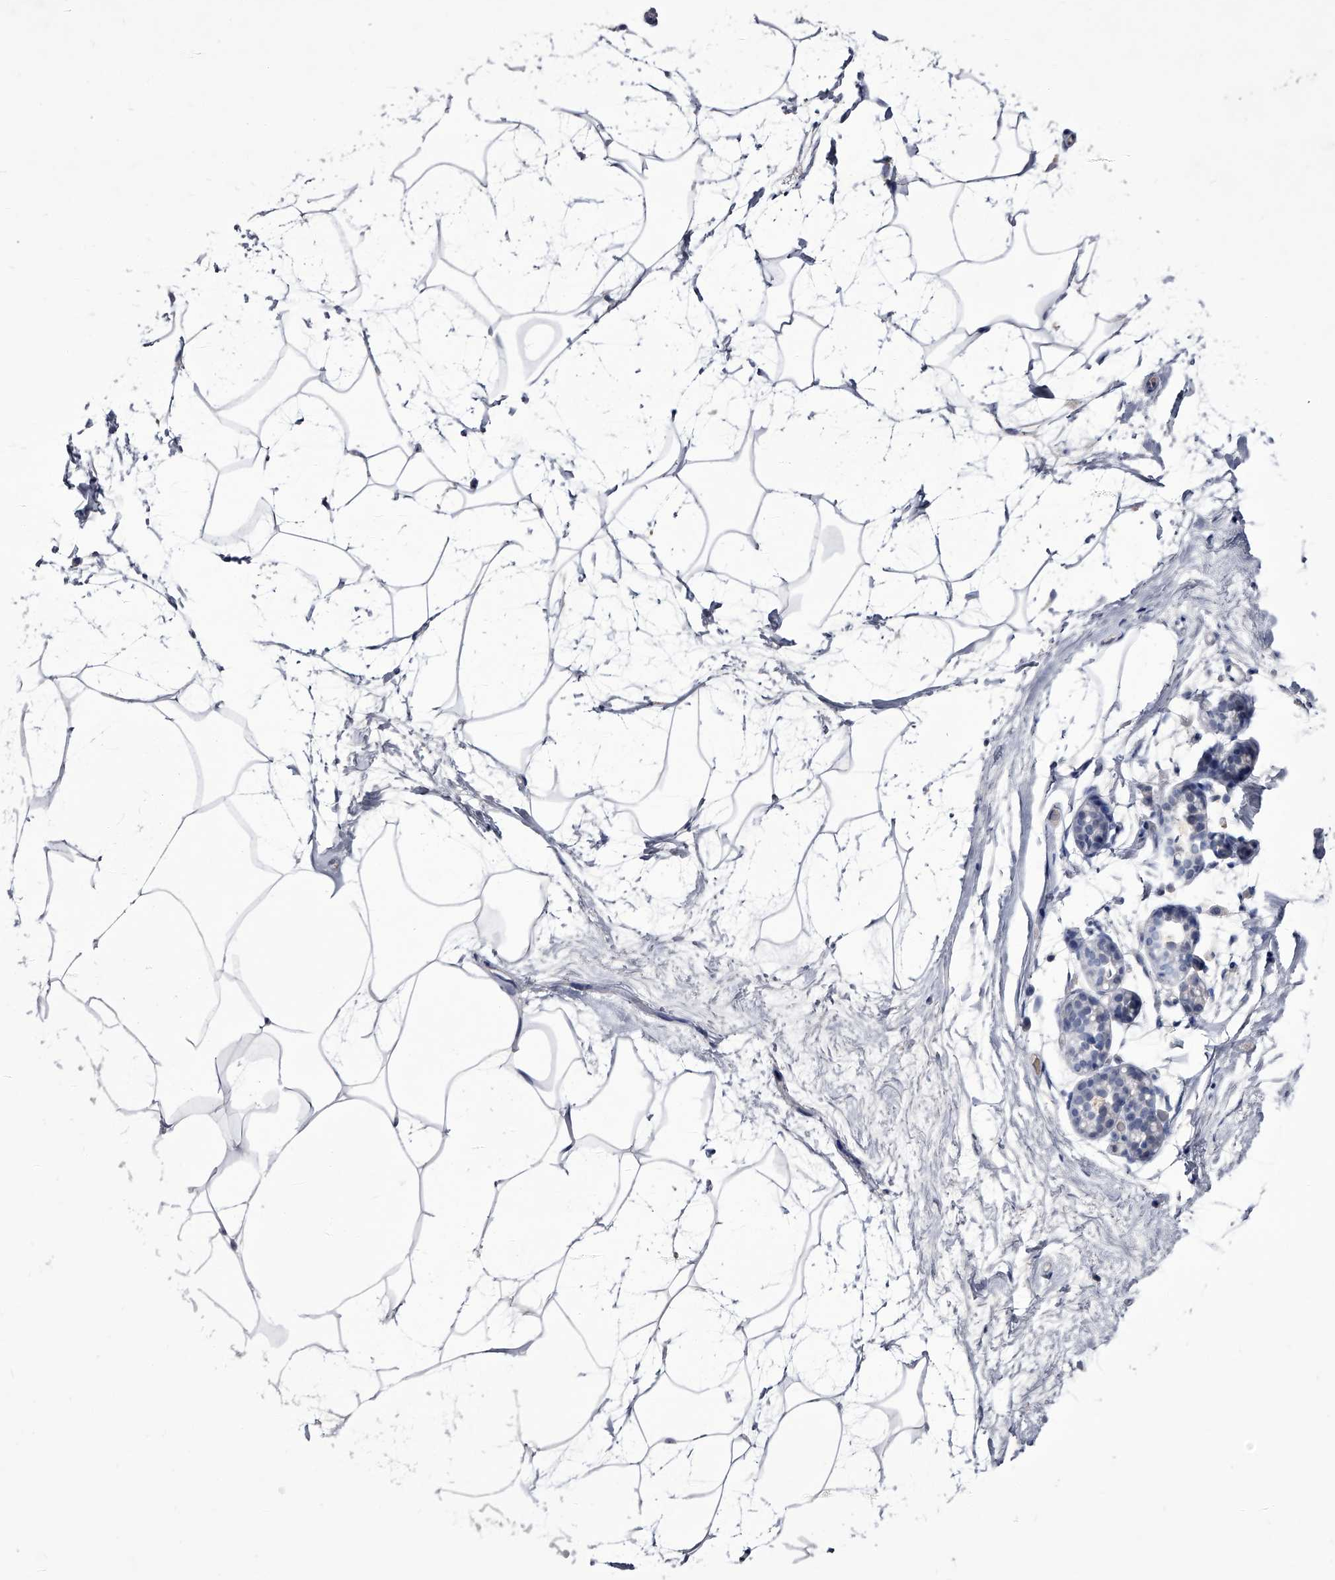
{"staining": {"intensity": "negative", "quantity": "none", "location": "none"}, "tissue": "breast", "cell_type": "Adipocytes", "image_type": "normal", "snomed": [{"axis": "morphology", "description": "Normal tissue, NOS"}, {"axis": "topography", "description": "Breast"}], "caption": "Adipocytes show no significant protein positivity in unremarkable breast. (DAB (3,3'-diaminobenzidine) immunohistochemistry visualized using brightfield microscopy, high magnification).", "gene": "CRISP2", "patient": {"sex": "female", "age": 62}}